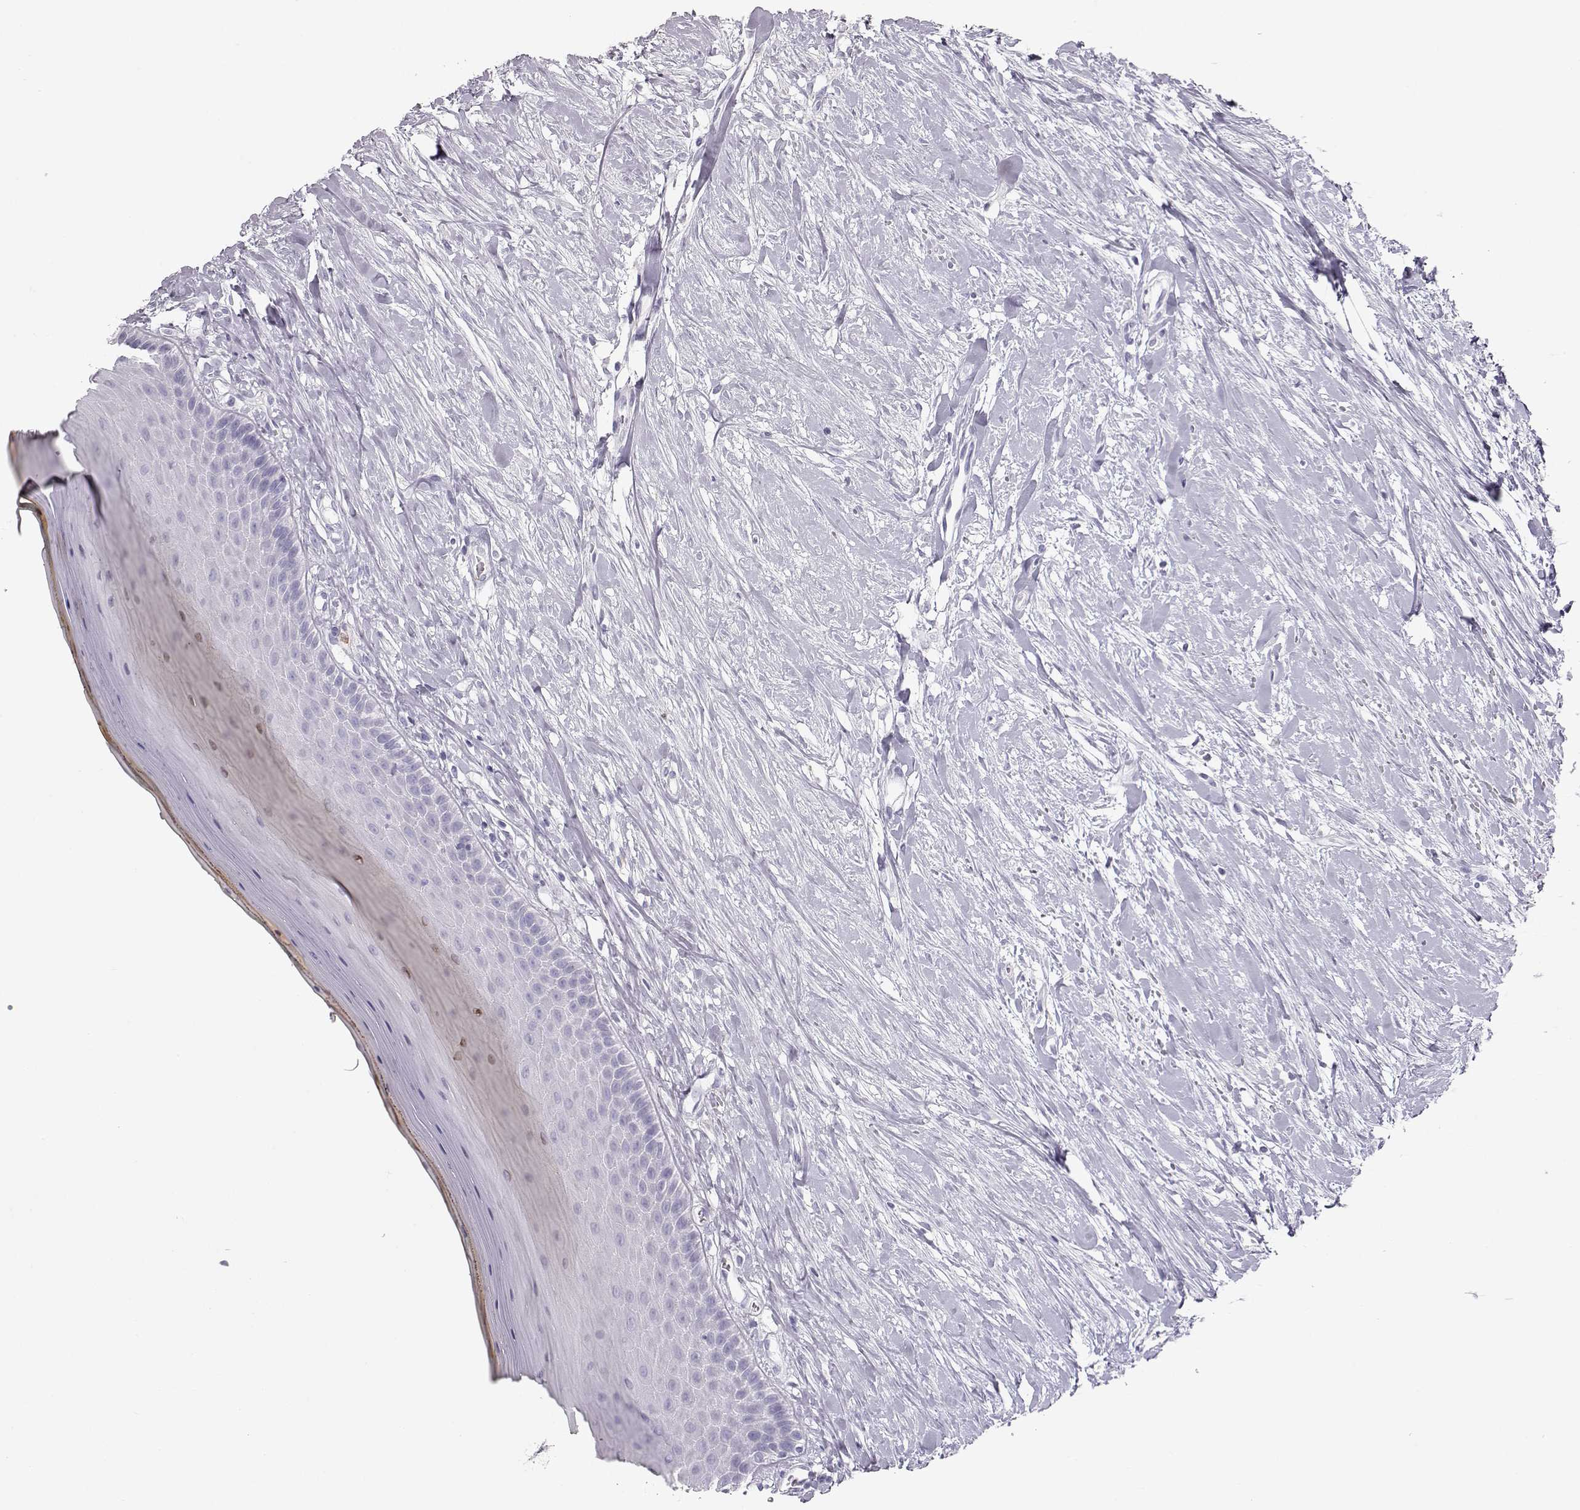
{"staining": {"intensity": "negative", "quantity": "none", "location": "none"}, "tissue": "oral mucosa", "cell_type": "Squamous epithelial cells", "image_type": "normal", "snomed": [{"axis": "morphology", "description": "Normal tissue, NOS"}, {"axis": "topography", "description": "Oral tissue"}], "caption": "Immunohistochemical staining of unremarkable oral mucosa shows no significant expression in squamous epithelial cells.", "gene": "MIP", "patient": {"sex": "female", "age": 43}}